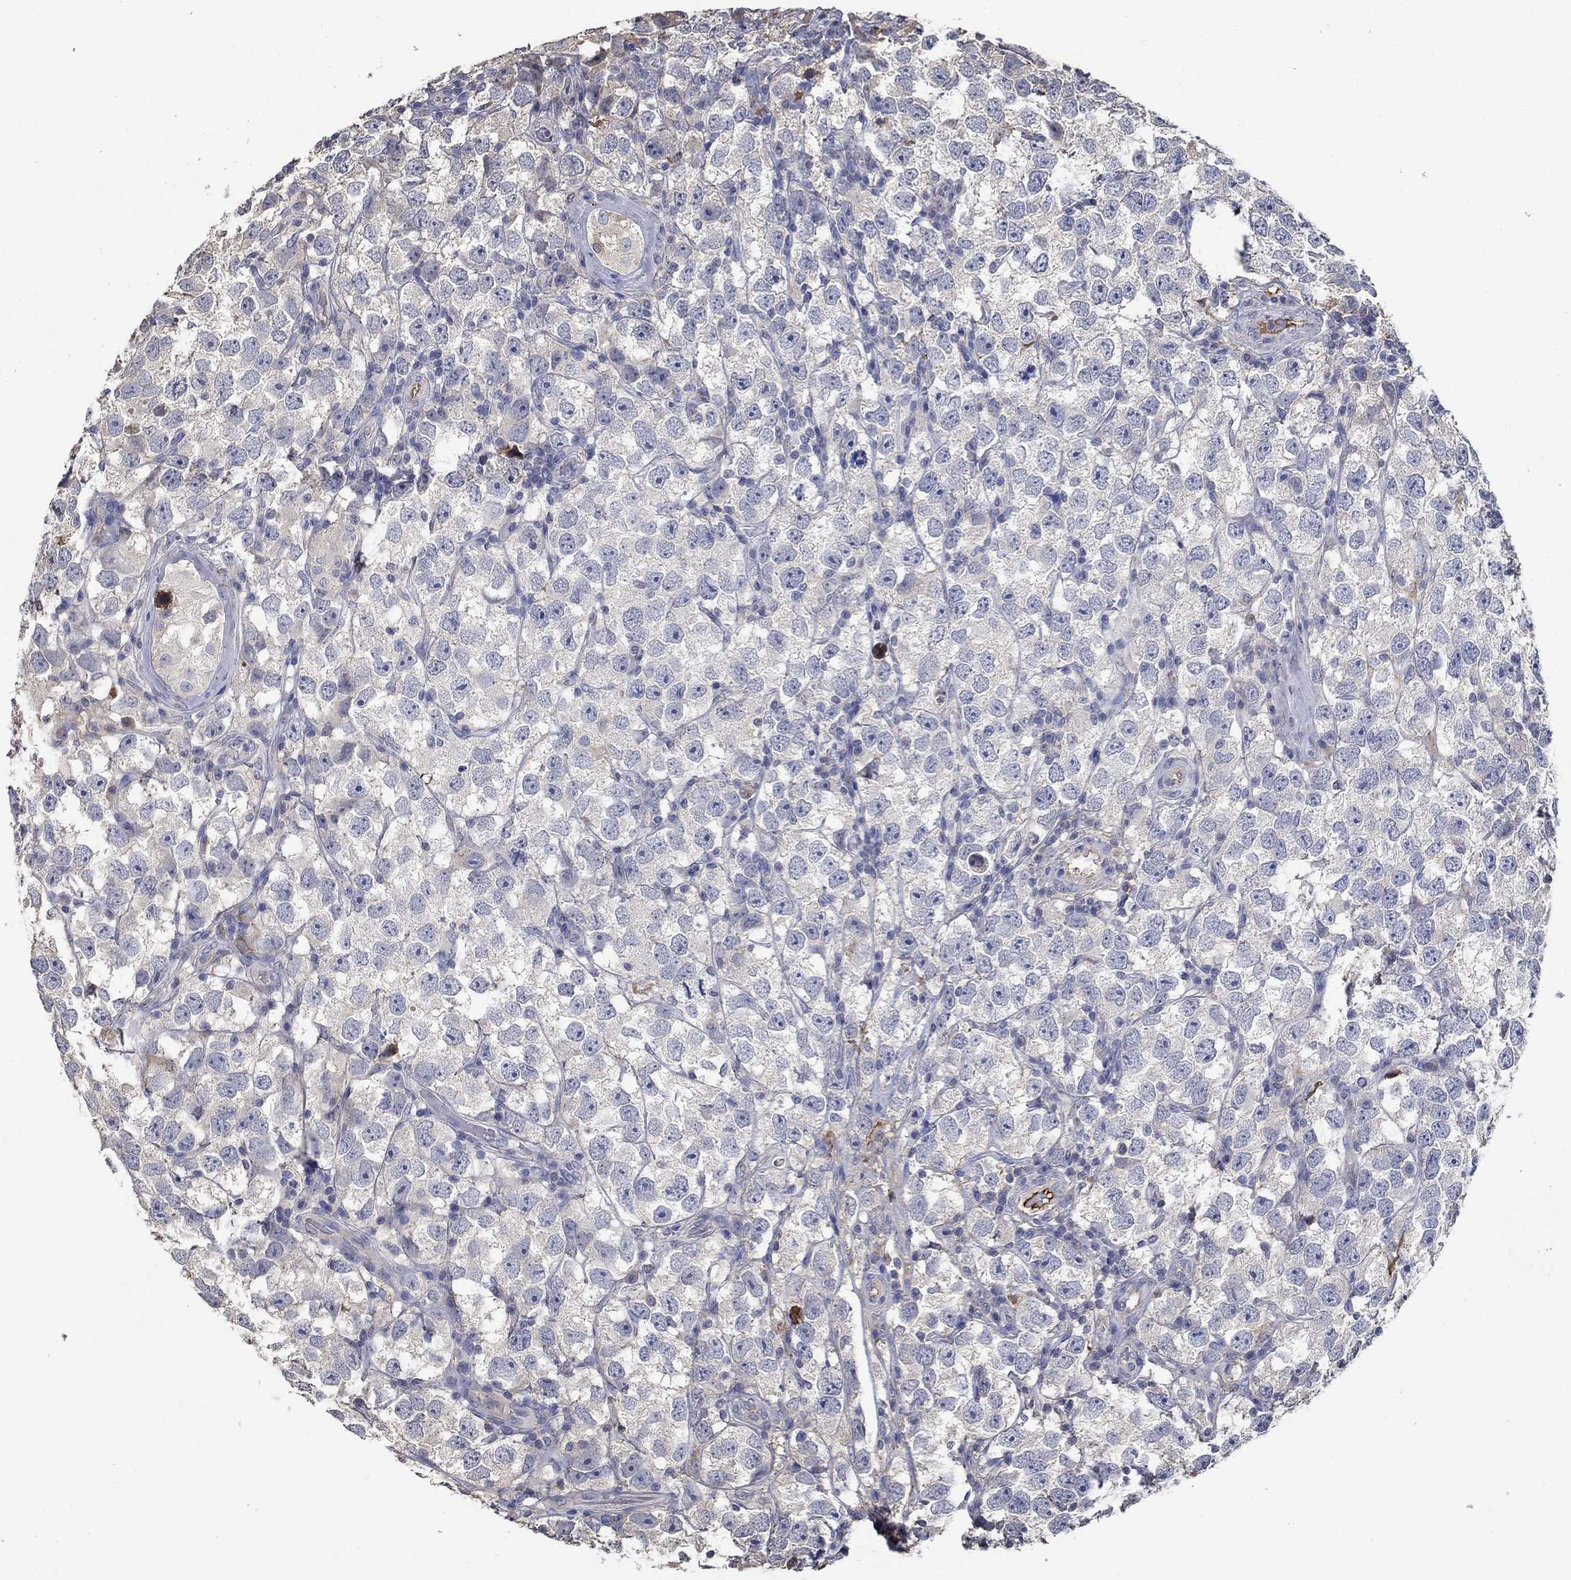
{"staining": {"intensity": "negative", "quantity": "none", "location": "none"}, "tissue": "testis cancer", "cell_type": "Tumor cells", "image_type": "cancer", "snomed": [{"axis": "morphology", "description": "Seminoma, NOS"}, {"axis": "topography", "description": "Testis"}], "caption": "Immunohistochemistry image of human testis seminoma stained for a protein (brown), which reveals no positivity in tumor cells.", "gene": "IL10", "patient": {"sex": "male", "age": 26}}